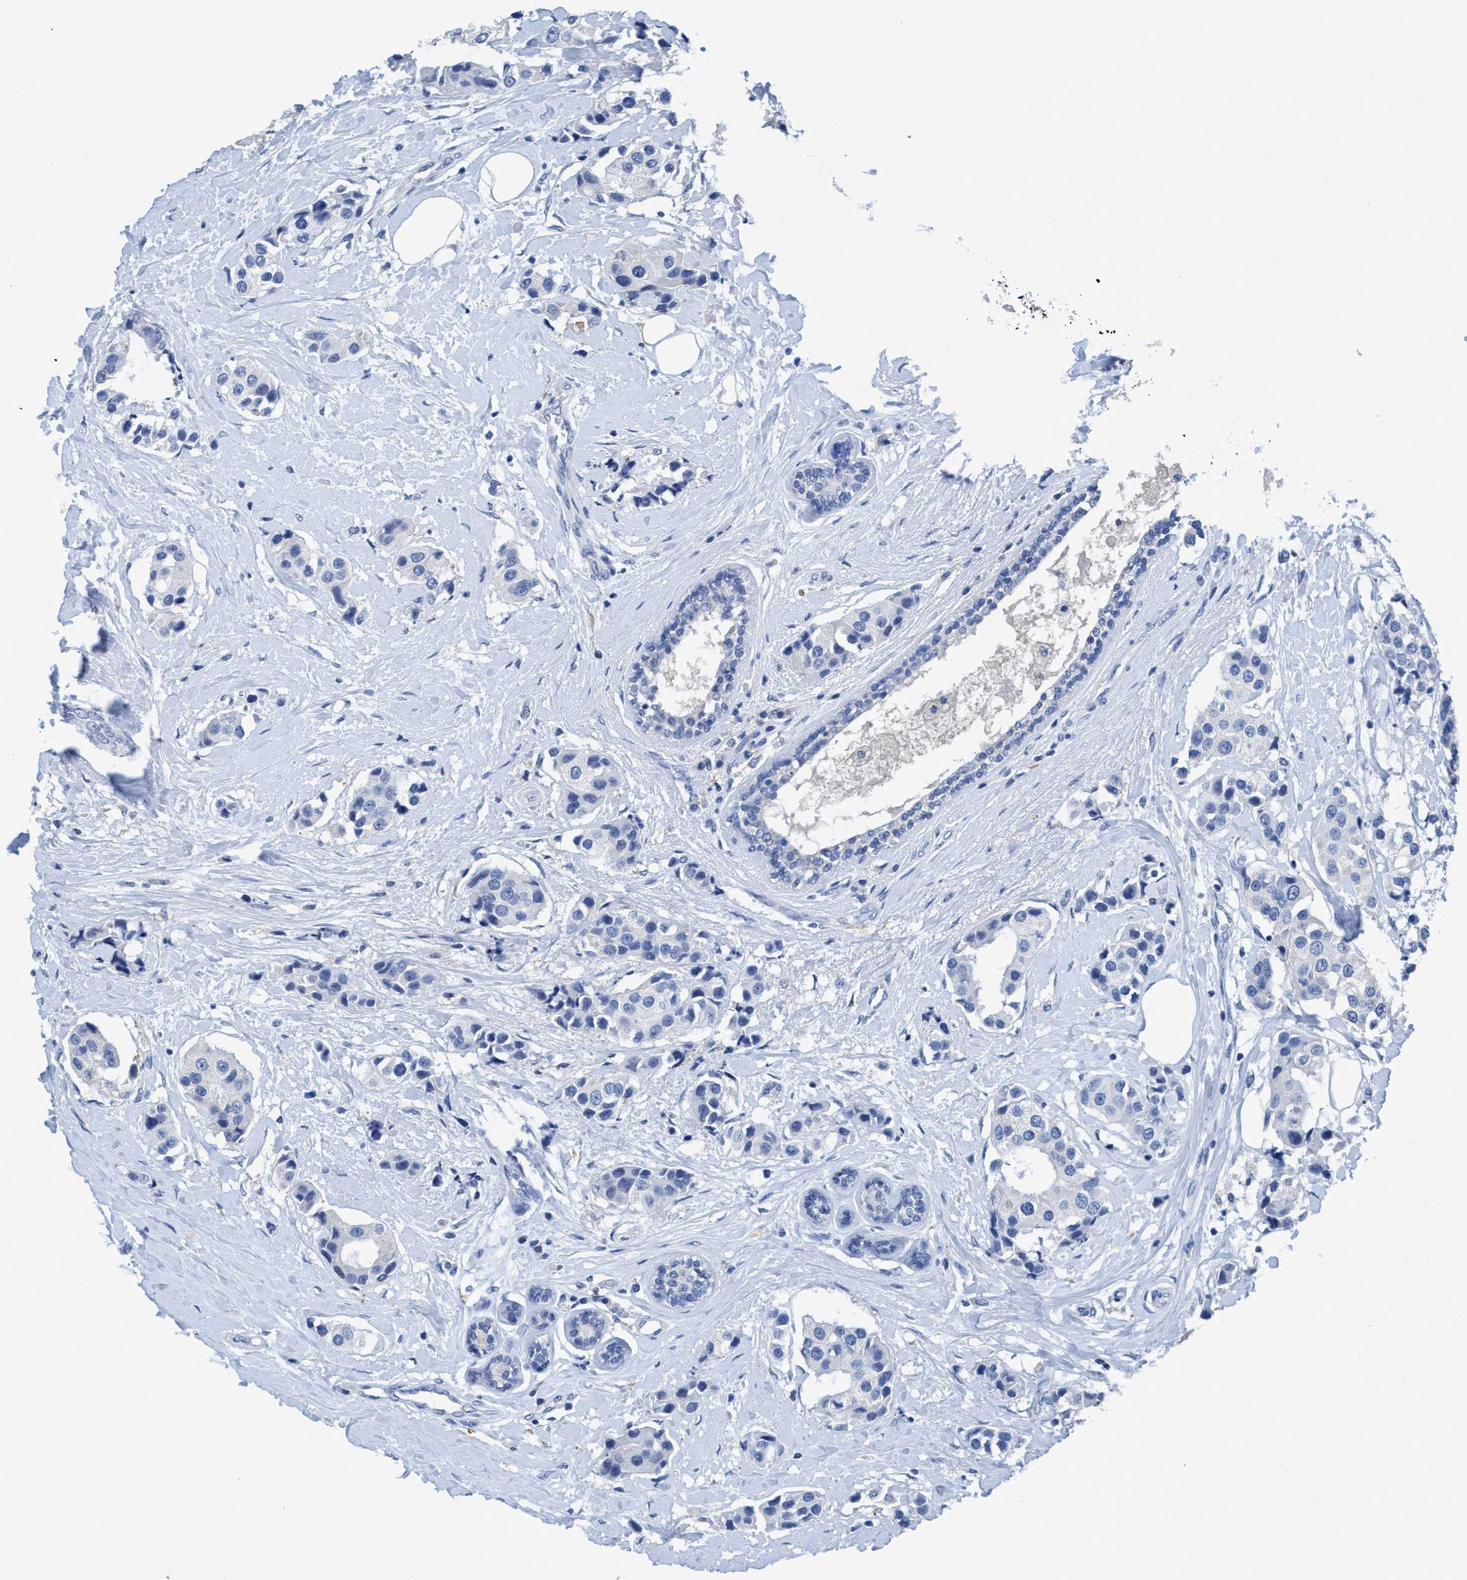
{"staining": {"intensity": "negative", "quantity": "none", "location": "none"}, "tissue": "breast cancer", "cell_type": "Tumor cells", "image_type": "cancer", "snomed": [{"axis": "morphology", "description": "Normal tissue, NOS"}, {"axis": "morphology", "description": "Duct carcinoma"}, {"axis": "topography", "description": "Breast"}], "caption": "A histopathology image of breast cancer stained for a protein exhibits no brown staining in tumor cells.", "gene": "DNAI1", "patient": {"sex": "female", "age": 39}}